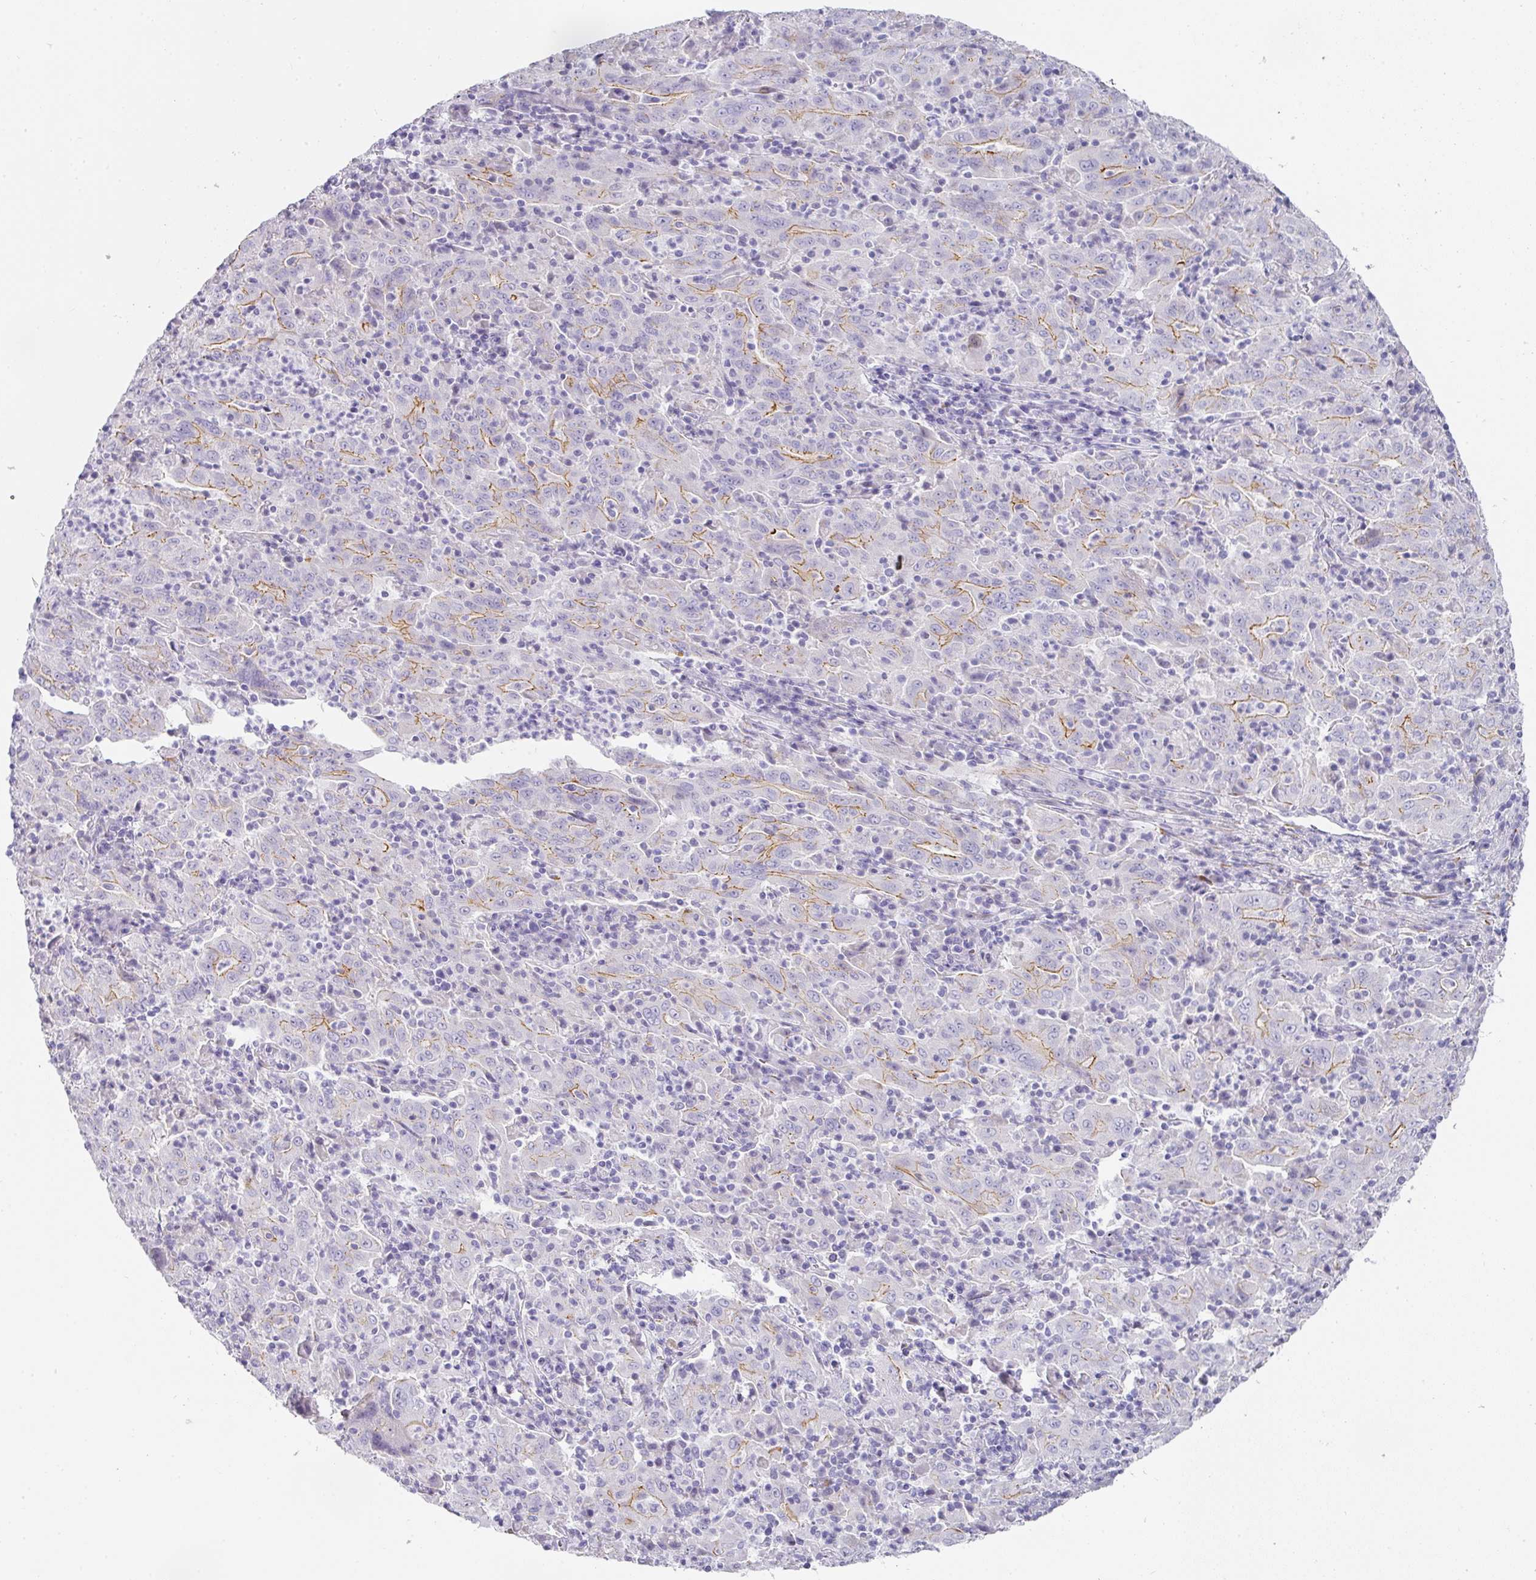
{"staining": {"intensity": "moderate", "quantity": "<25%", "location": "cytoplasmic/membranous"}, "tissue": "pancreatic cancer", "cell_type": "Tumor cells", "image_type": "cancer", "snomed": [{"axis": "morphology", "description": "Adenocarcinoma, NOS"}, {"axis": "topography", "description": "Pancreas"}], "caption": "IHC staining of adenocarcinoma (pancreatic), which displays low levels of moderate cytoplasmic/membranous positivity in approximately <25% of tumor cells indicating moderate cytoplasmic/membranous protein positivity. The staining was performed using DAB (brown) for protein detection and nuclei were counterstained in hematoxylin (blue).", "gene": "ANKRD29", "patient": {"sex": "male", "age": 63}}